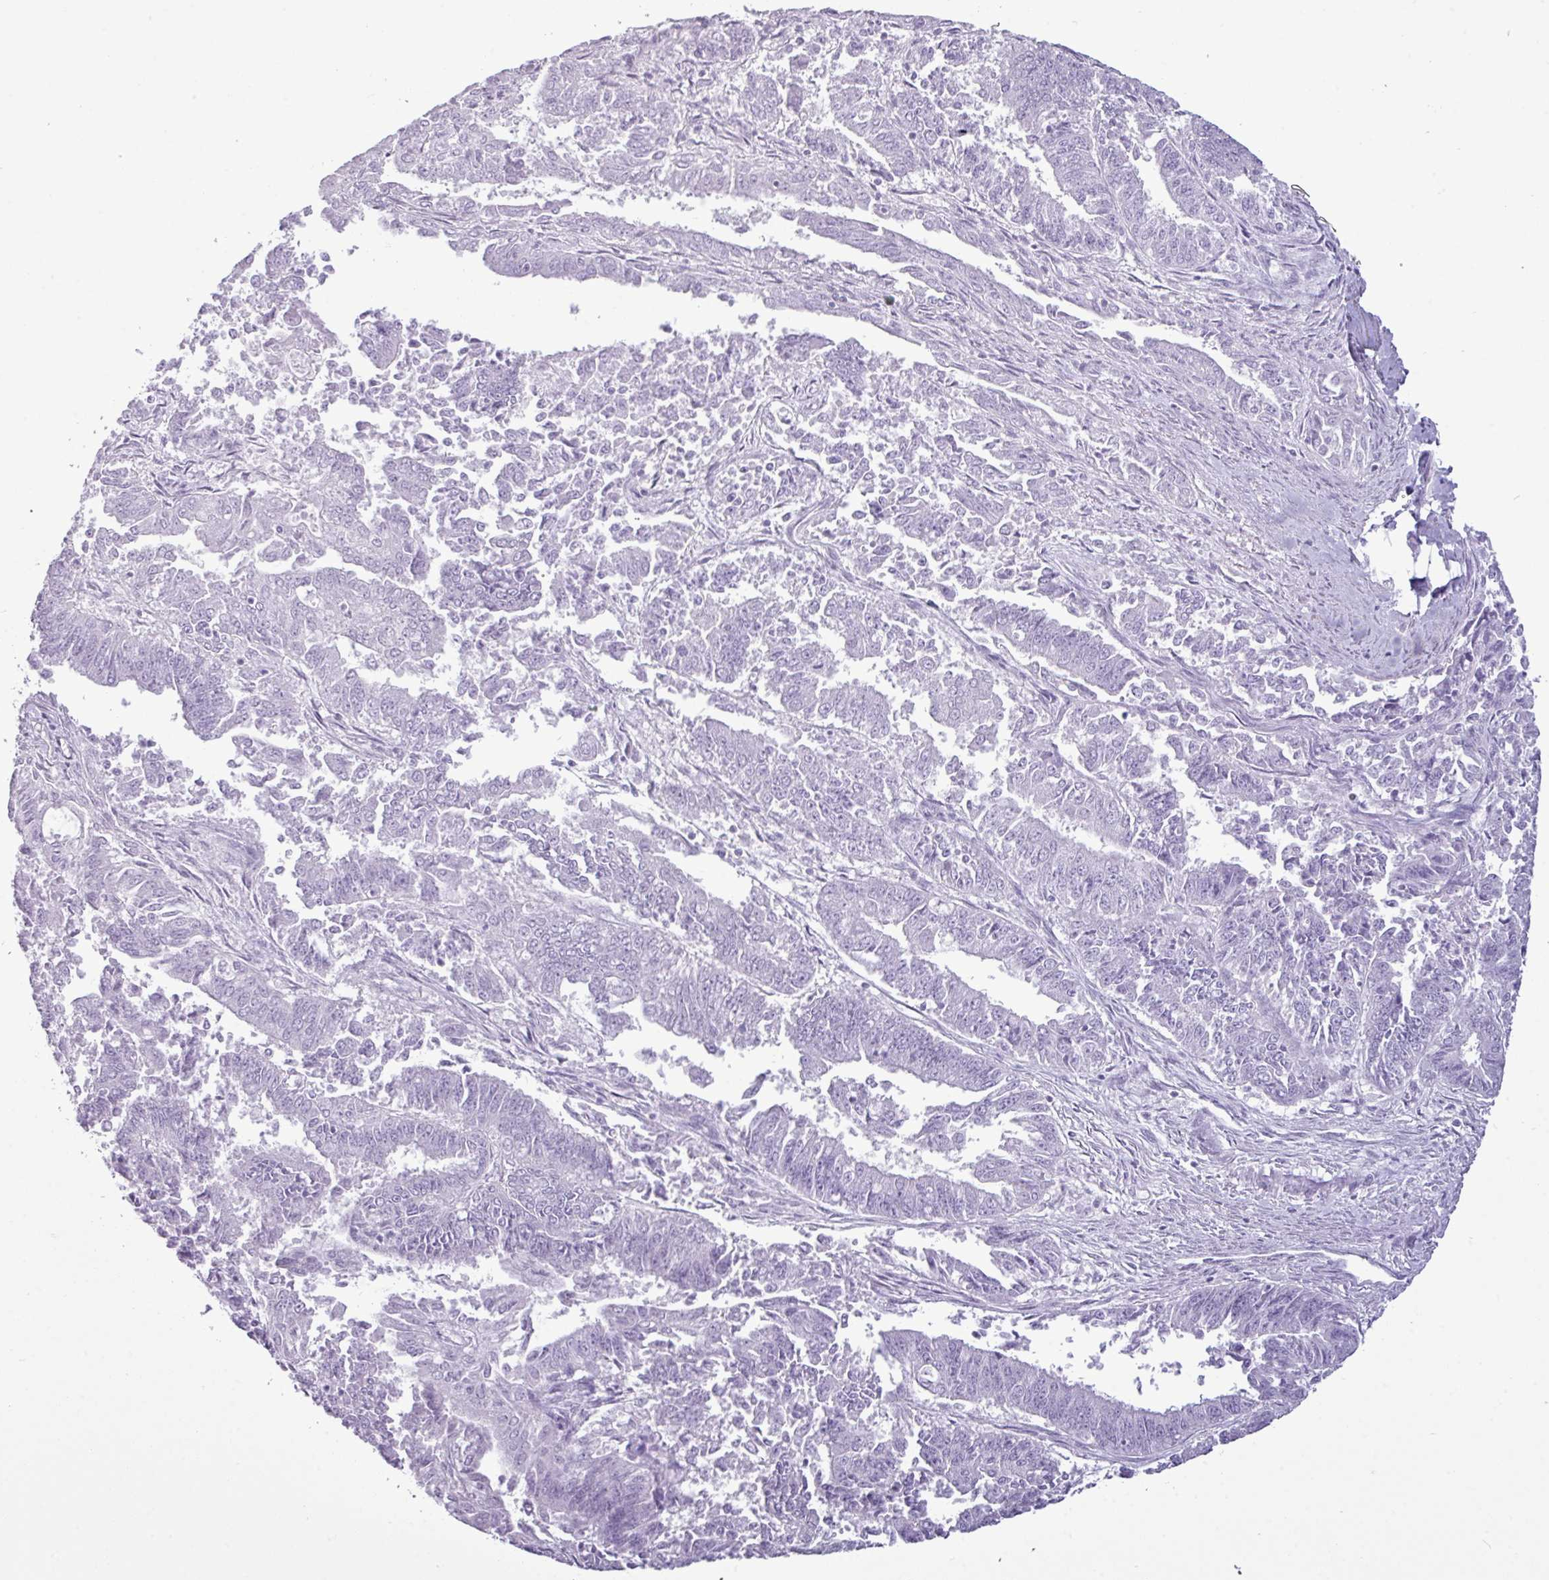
{"staining": {"intensity": "negative", "quantity": "none", "location": "none"}, "tissue": "endometrial cancer", "cell_type": "Tumor cells", "image_type": "cancer", "snomed": [{"axis": "morphology", "description": "Adenocarcinoma, NOS"}, {"axis": "topography", "description": "Endometrium"}], "caption": "An image of human adenocarcinoma (endometrial) is negative for staining in tumor cells.", "gene": "AMY2A", "patient": {"sex": "female", "age": 73}}